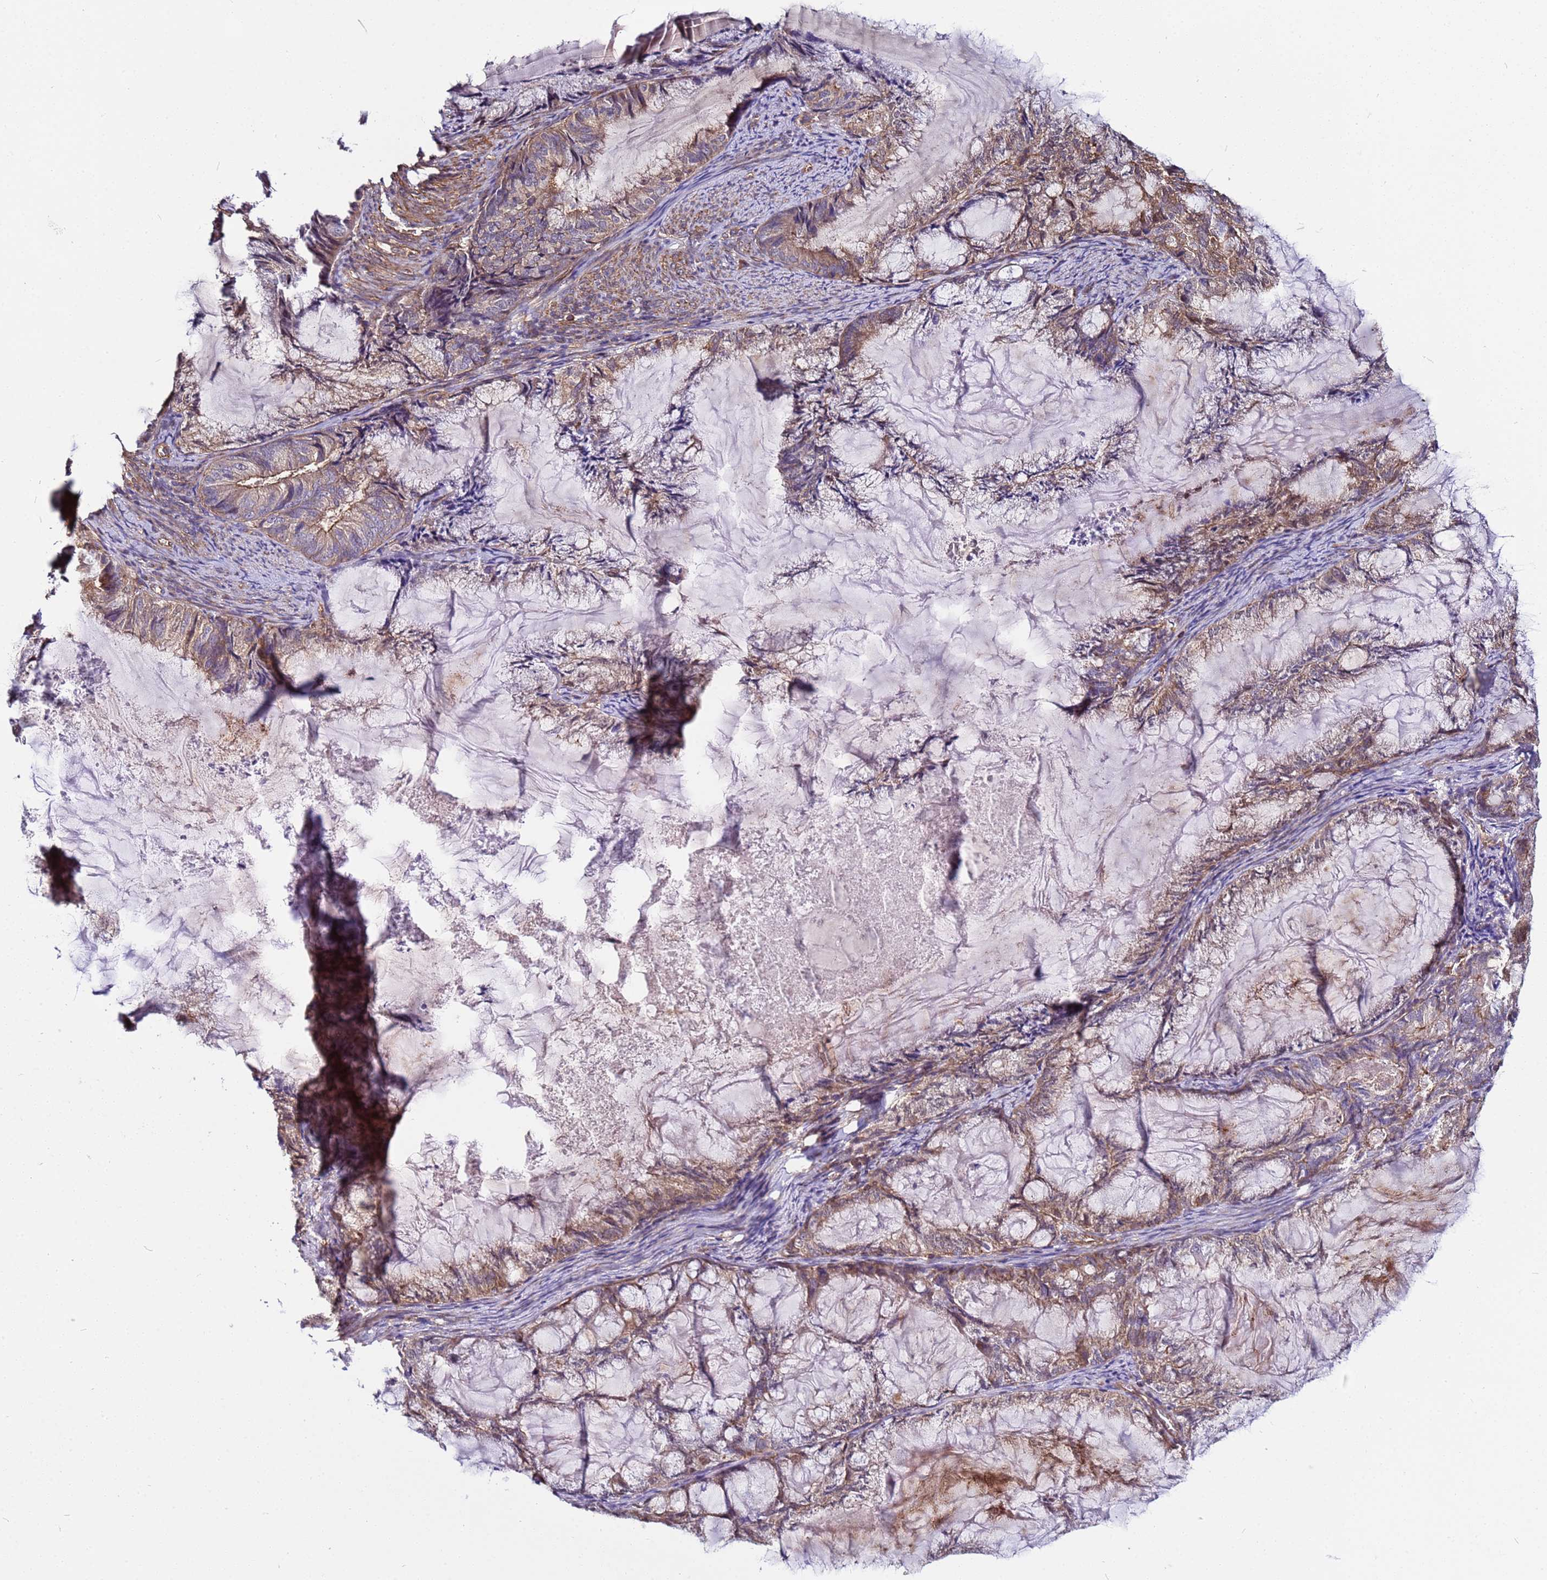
{"staining": {"intensity": "moderate", "quantity": "25%-75%", "location": "cytoplasmic/membranous"}, "tissue": "endometrial cancer", "cell_type": "Tumor cells", "image_type": "cancer", "snomed": [{"axis": "morphology", "description": "Adenocarcinoma, NOS"}, {"axis": "topography", "description": "Endometrium"}], "caption": "Protein staining exhibits moderate cytoplasmic/membranous expression in about 25%-75% of tumor cells in endometrial cancer (adenocarcinoma).", "gene": "STK38", "patient": {"sex": "female", "age": 86}}